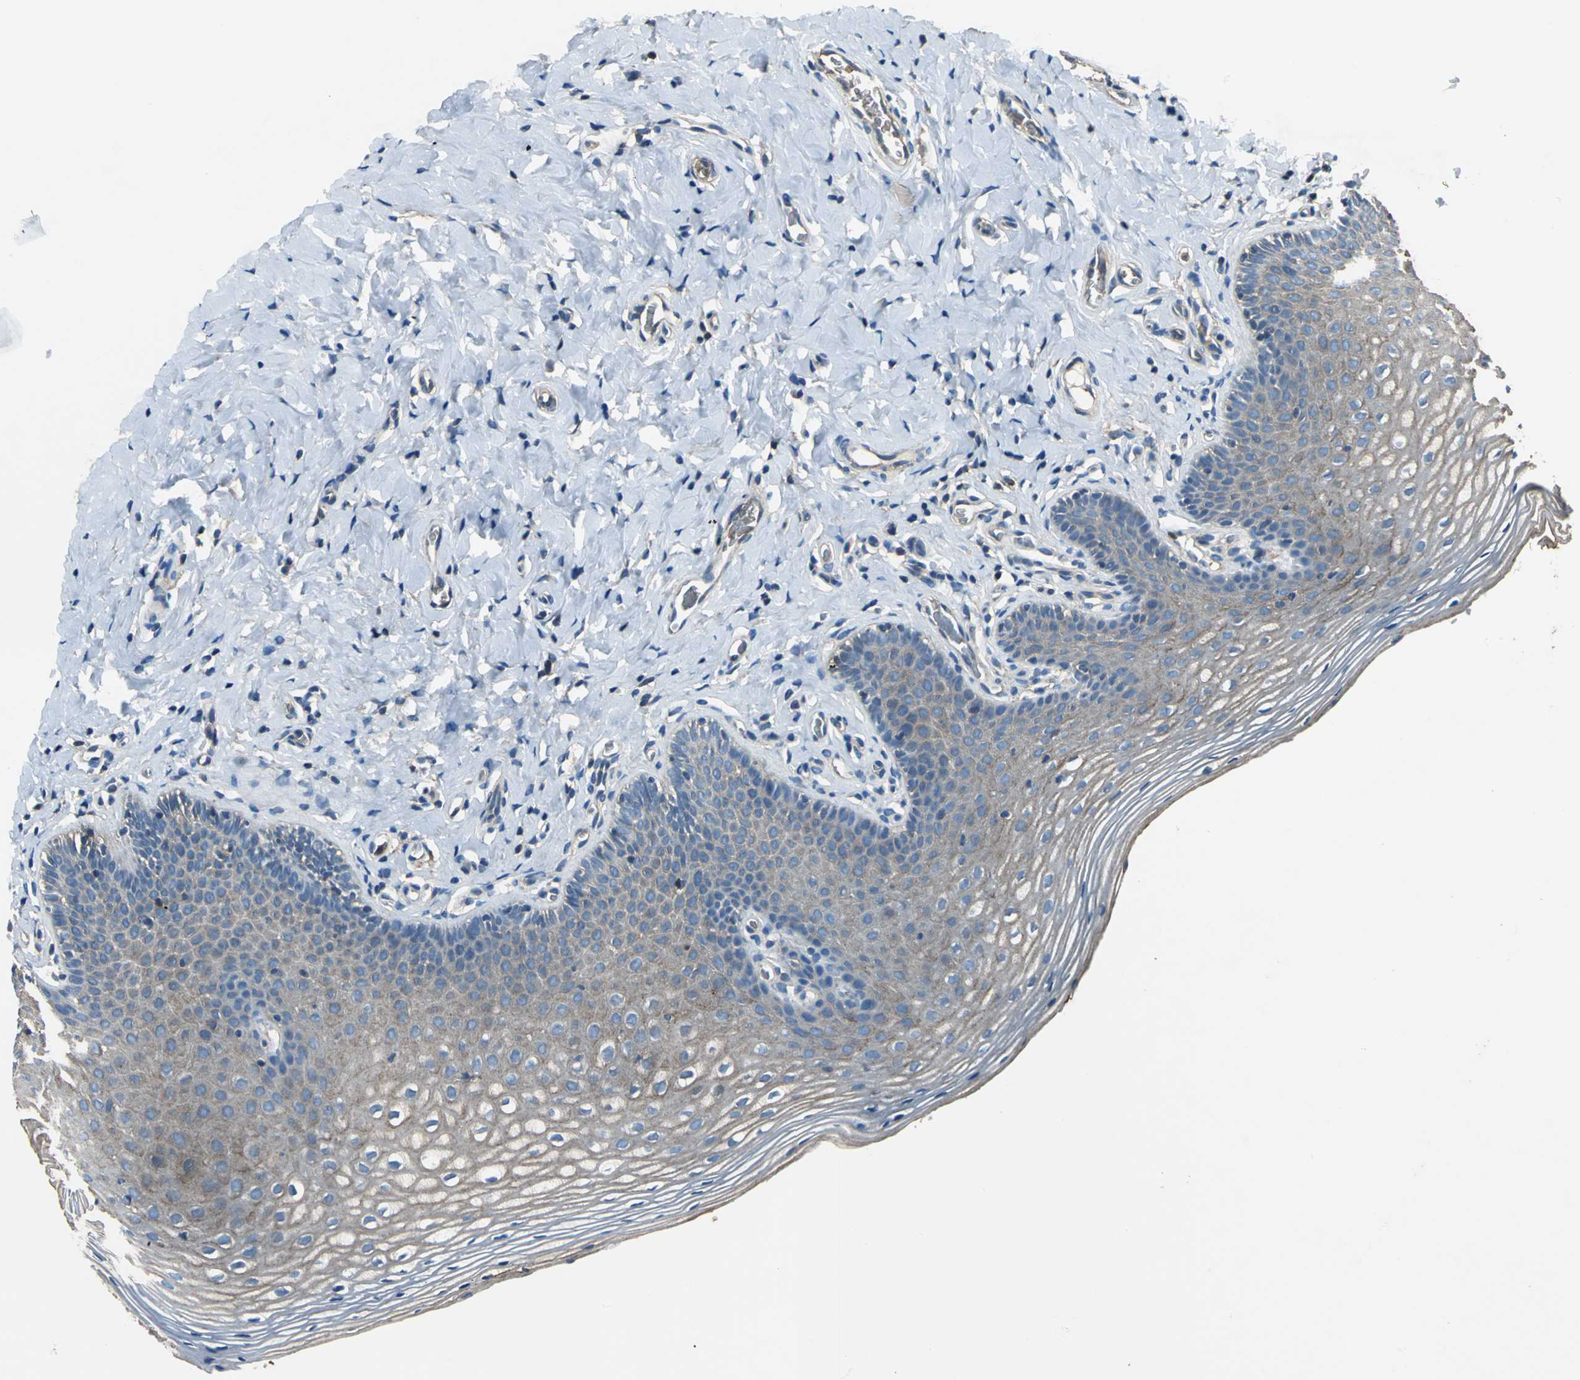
{"staining": {"intensity": "moderate", "quantity": ">75%", "location": "cytoplasmic/membranous"}, "tissue": "vagina", "cell_type": "Squamous epithelial cells", "image_type": "normal", "snomed": [{"axis": "morphology", "description": "Normal tissue, NOS"}, {"axis": "topography", "description": "Vagina"}], "caption": "Immunohistochemistry (IHC) (DAB) staining of benign human vagina displays moderate cytoplasmic/membranous protein expression in approximately >75% of squamous epithelial cells. (DAB (3,3'-diaminobenzidine) IHC with brightfield microscopy, high magnification).", "gene": "PARVA", "patient": {"sex": "female", "age": 55}}